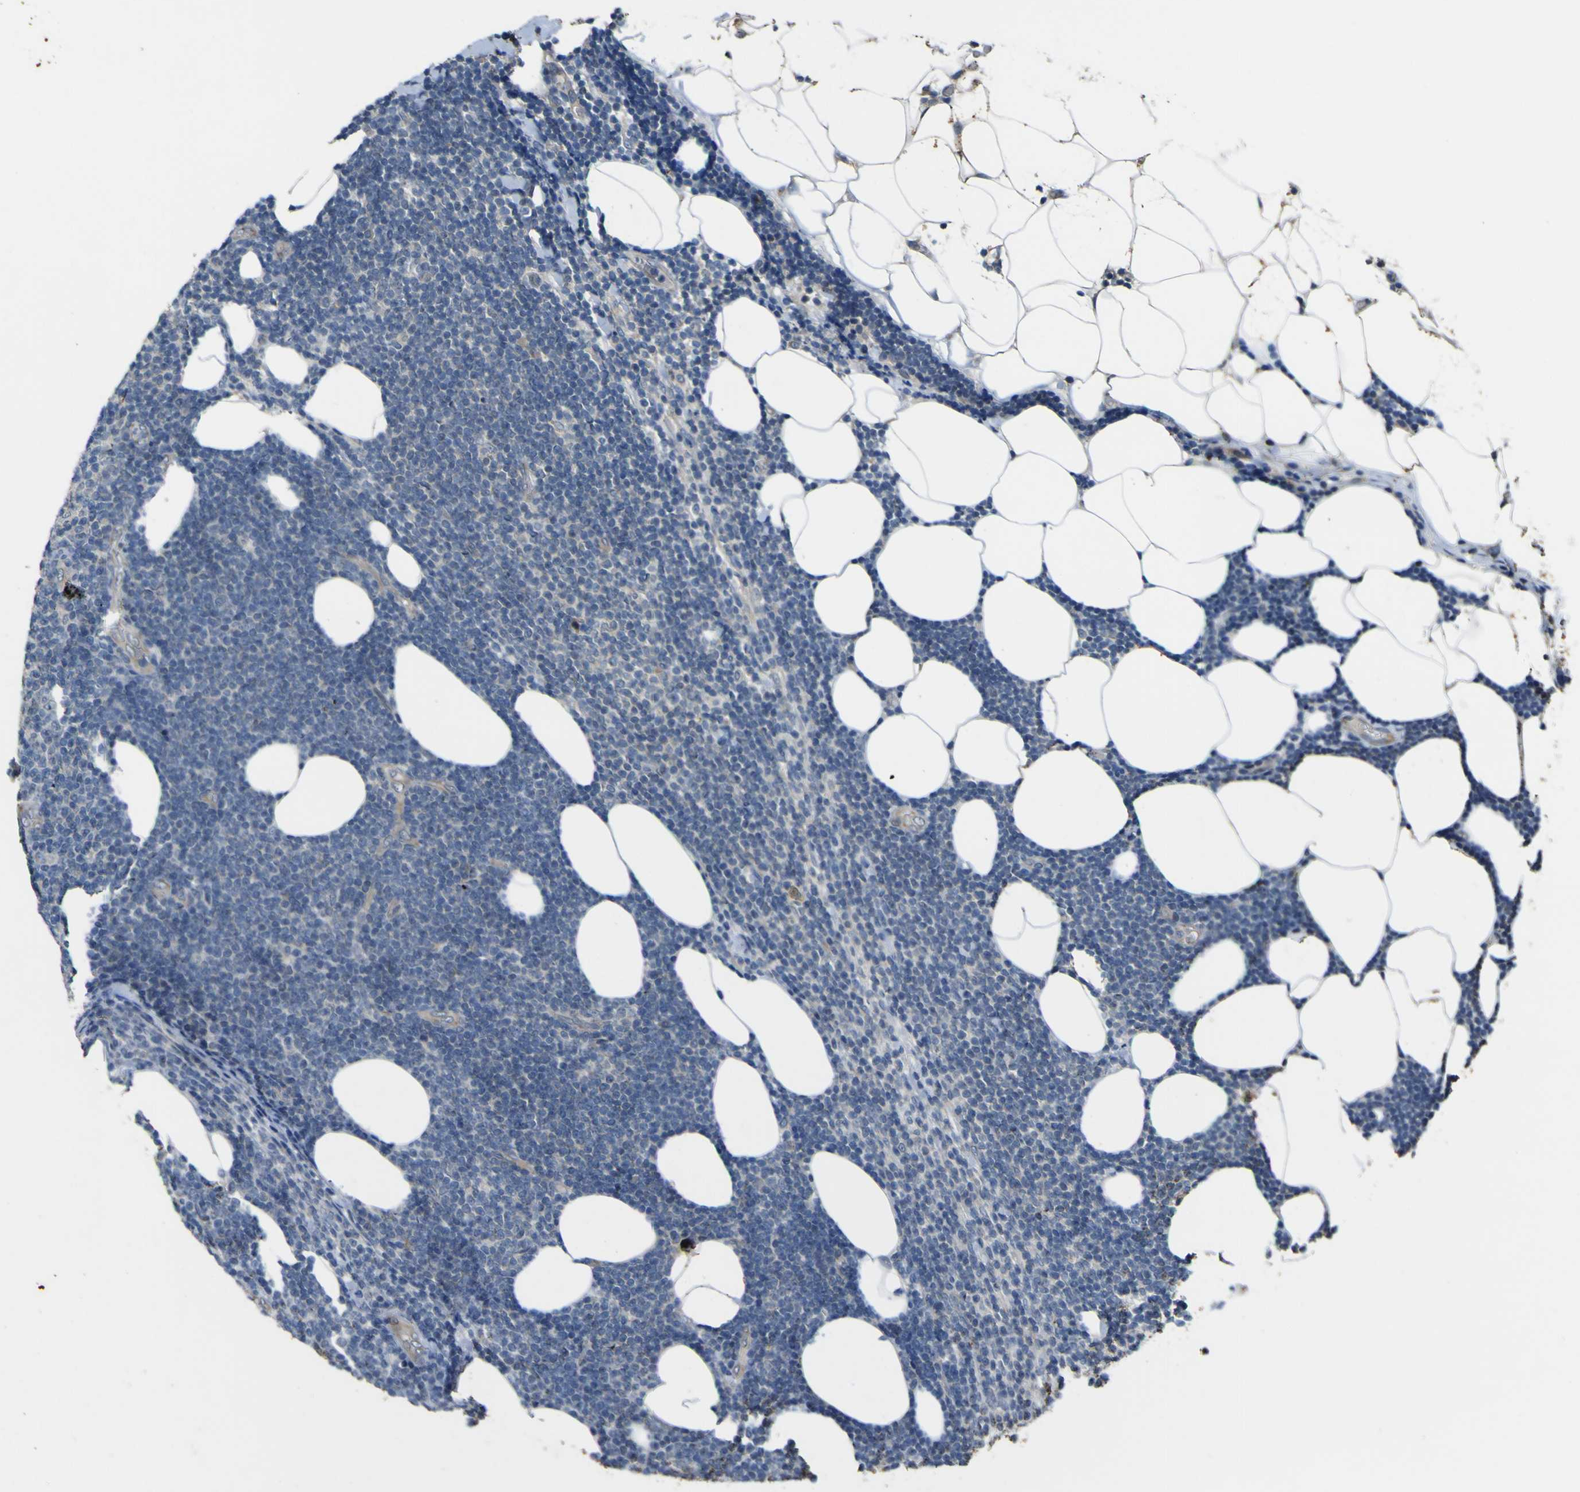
{"staining": {"intensity": "negative", "quantity": "none", "location": "none"}, "tissue": "lymphoma", "cell_type": "Tumor cells", "image_type": "cancer", "snomed": [{"axis": "morphology", "description": "Malignant lymphoma, non-Hodgkin's type, Low grade"}, {"axis": "topography", "description": "Lymph node"}], "caption": "A high-resolution photomicrograph shows immunohistochemistry (IHC) staining of lymphoma, which reveals no significant positivity in tumor cells.", "gene": "LDLR", "patient": {"sex": "male", "age": 66}}